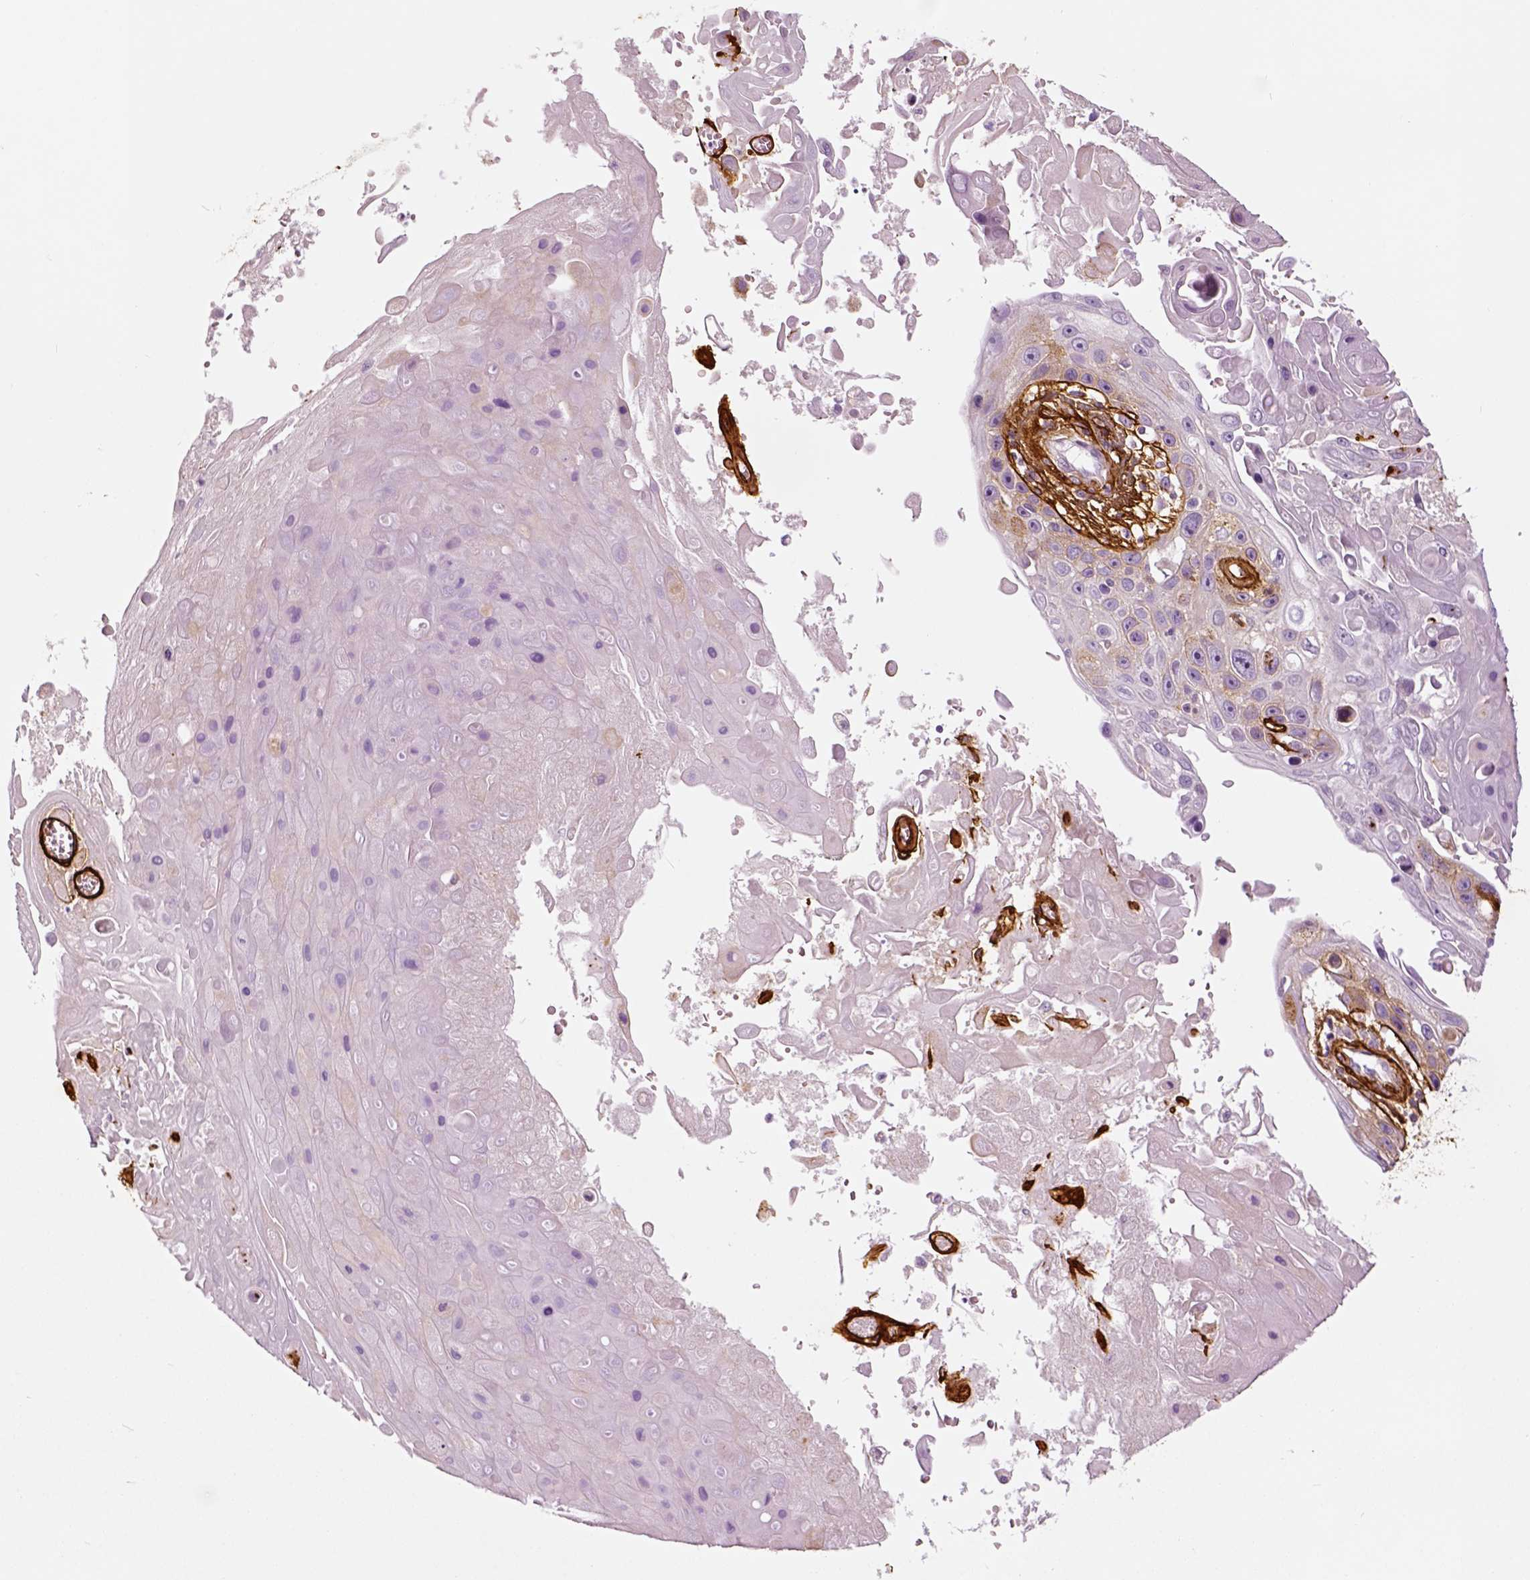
{"staining": {"intensity": "negative", "quantity": "none", "location": "none"}, "tissue": "skin cancer", "cell_type": "Tumor cells", "image_type": "cancer", "snomed": [{"axis": "morphology", "description": "Squamous cell carcinoma, NOS"}, {"axis": "topography", "description": "Skin"}], "caption": "Immunohistochemistry micrograph of neoplastic tissue: human skin squamous cell carcinoma stained with DAB (3,3'-diaminobenzidine) demonstrates no significant protein expression in tumor cells.", "gene": "COL6A2", "patient": {"sex": "male", "age": 82}}